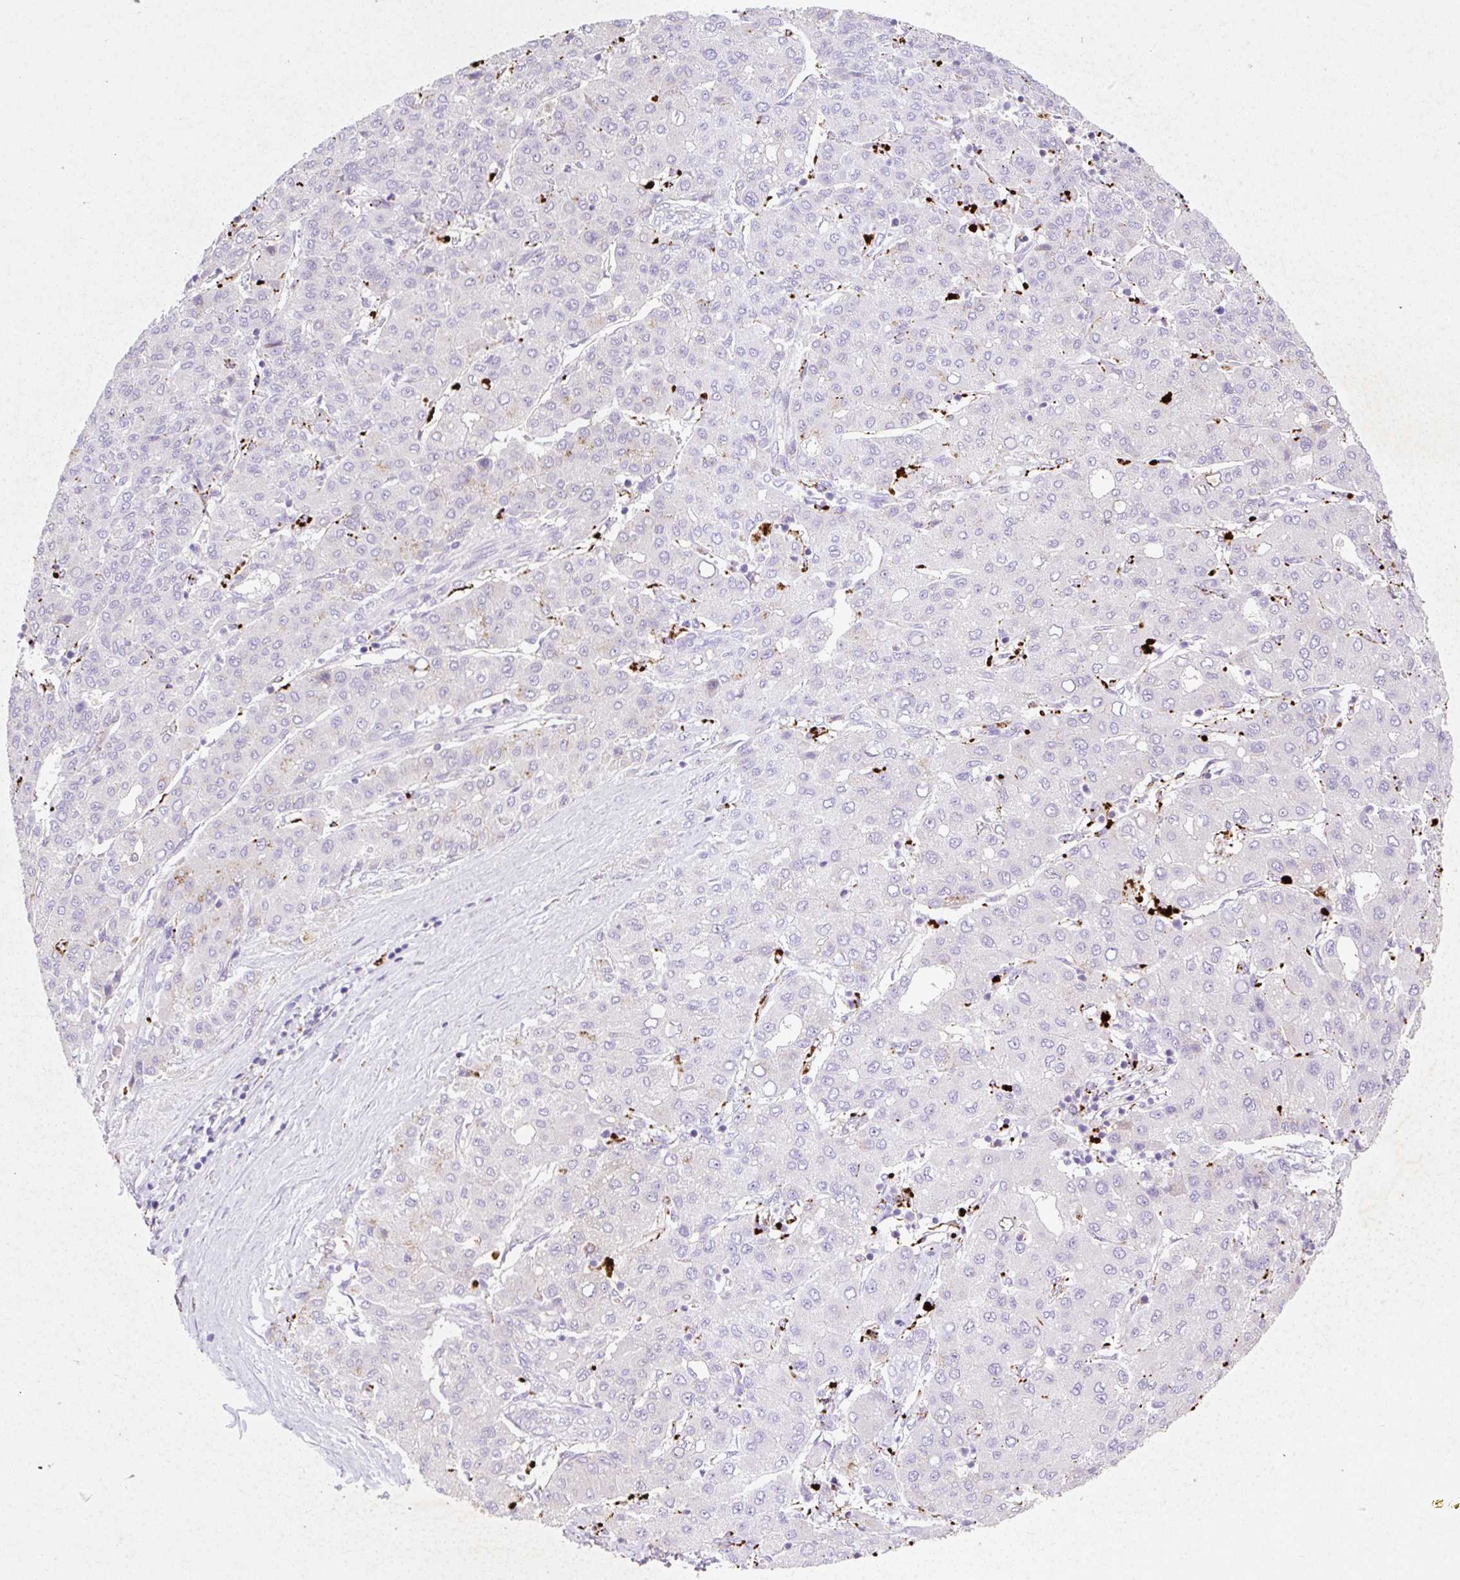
{"staining": {"intensity": "moderate", "quantity": "<25%", "location": "cytoplasmic/membranous"}, "tissue": "liver cancer", "cell_type": "Tumor cells", "image_type": "cancer", "snomed": [{"axis": "morphology", "description": "Carcinoma, Hepatocellular, NOS"}, {"axis": "topography", "description": "Liver"}], "caption": "Brown immunohistochemical staining in human liver cancer (hepatocellular carcinoma) reveals moderate cytoplasmic/membranous expression in approximately <25% of tumor cells.", "gene": "HEXA", "patient": {"sex": "male", "age": 65}}